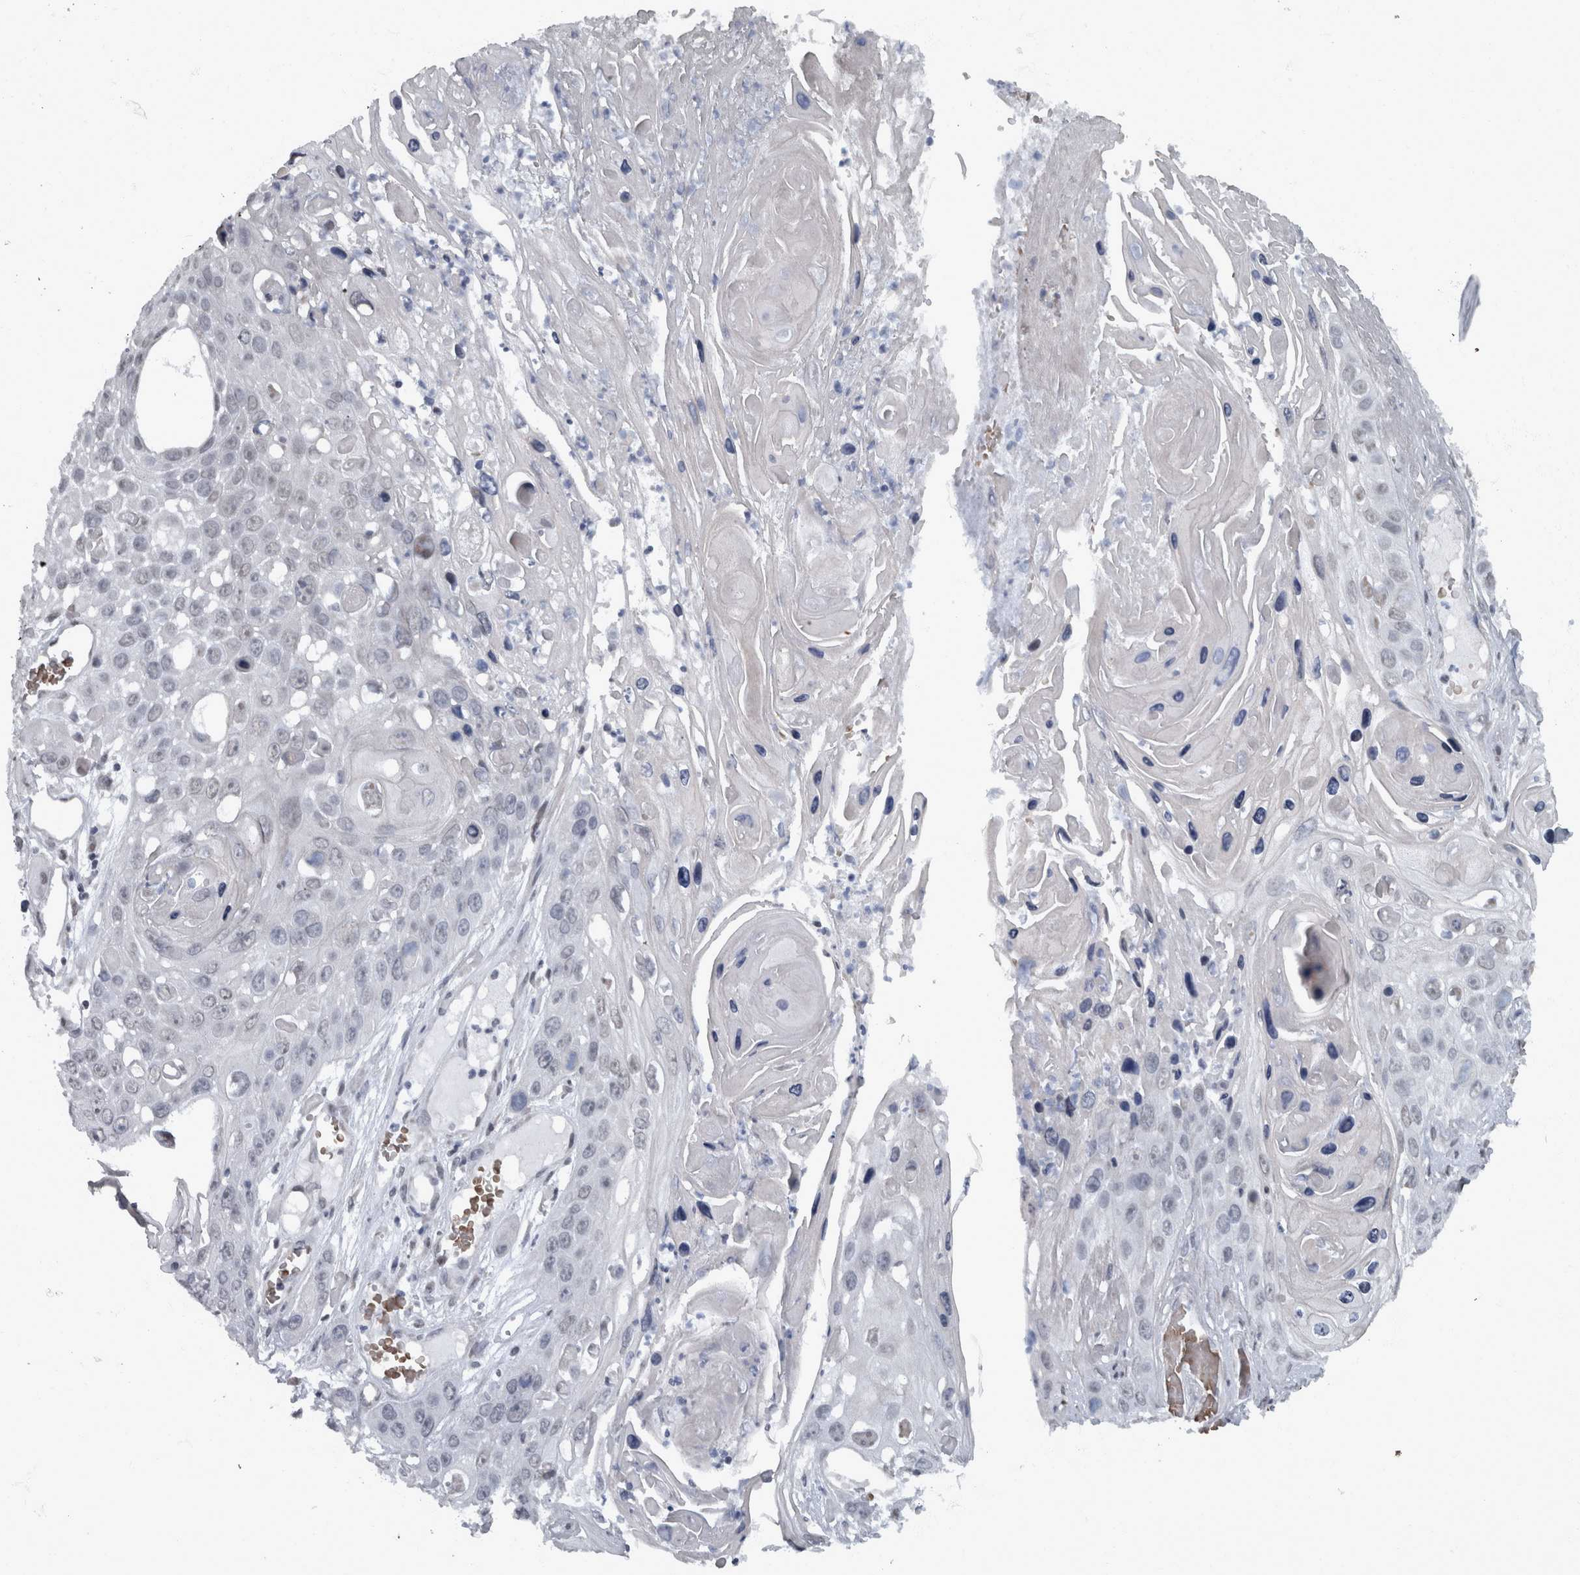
{"staining": {"intensity": "negative", "quantity": "none", "location": "none"}, "tissue": "skin cancer", "cell_type": "Tumor cells", "image_type": "cancer", "snomed": [{"axis": "morphology", "description": "Squamous cell carcinoma, NOS"}, {"axis": "topography", "description": "Skin"}], "caption": "IHC of human squamous cell carcinoma (skin) shows no positivity in tumor cells. (DAB (3,3'-diaminobenzidine) immunohistochemistry (IHC), high magnification).", "gene": "WDR33", "patient": {"sex": "male", "age": 55}}